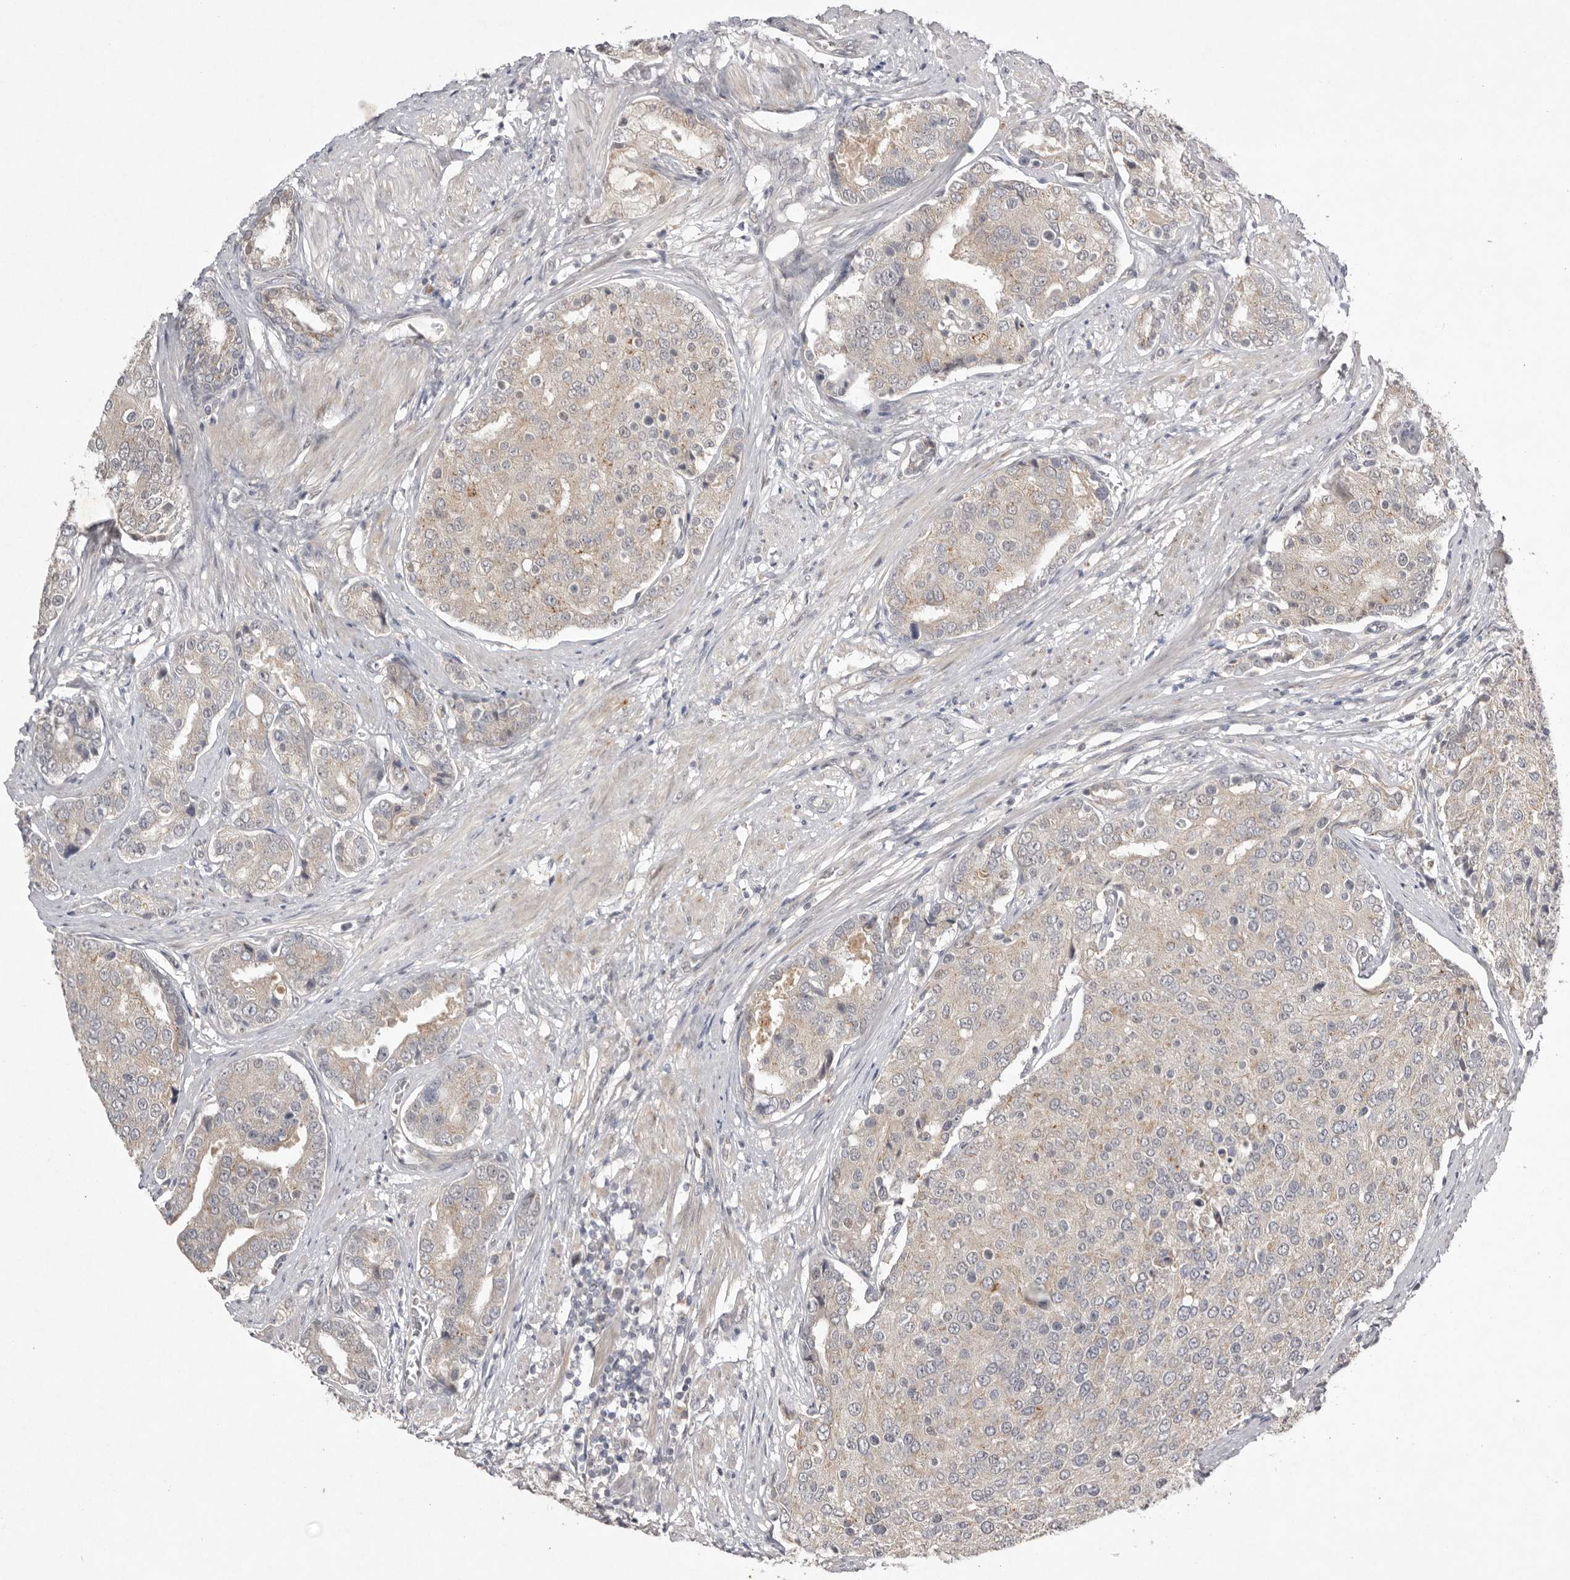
{"staining": {"intensity": "weak", "quantity": "<25%", "location": "cytoplasmic/membranous"}, "tissue": "prostate cancer", "cell_type": "Tumor cells", "image_type": "cancer", "snomed": [{"axis": "morphology", "description": "Adenocarcinoma, High grade"}, {"axis": "topography", "description": "Prostate"}], "caption": "A high-resolution photomicrograph shows IHC staining of adenocarcinoma (high-grade) (prostate), which demonstrates no significant positivity in tumor cells.", "gene": "NSUN4", "patient": {"sex": "male", "age": 50}}